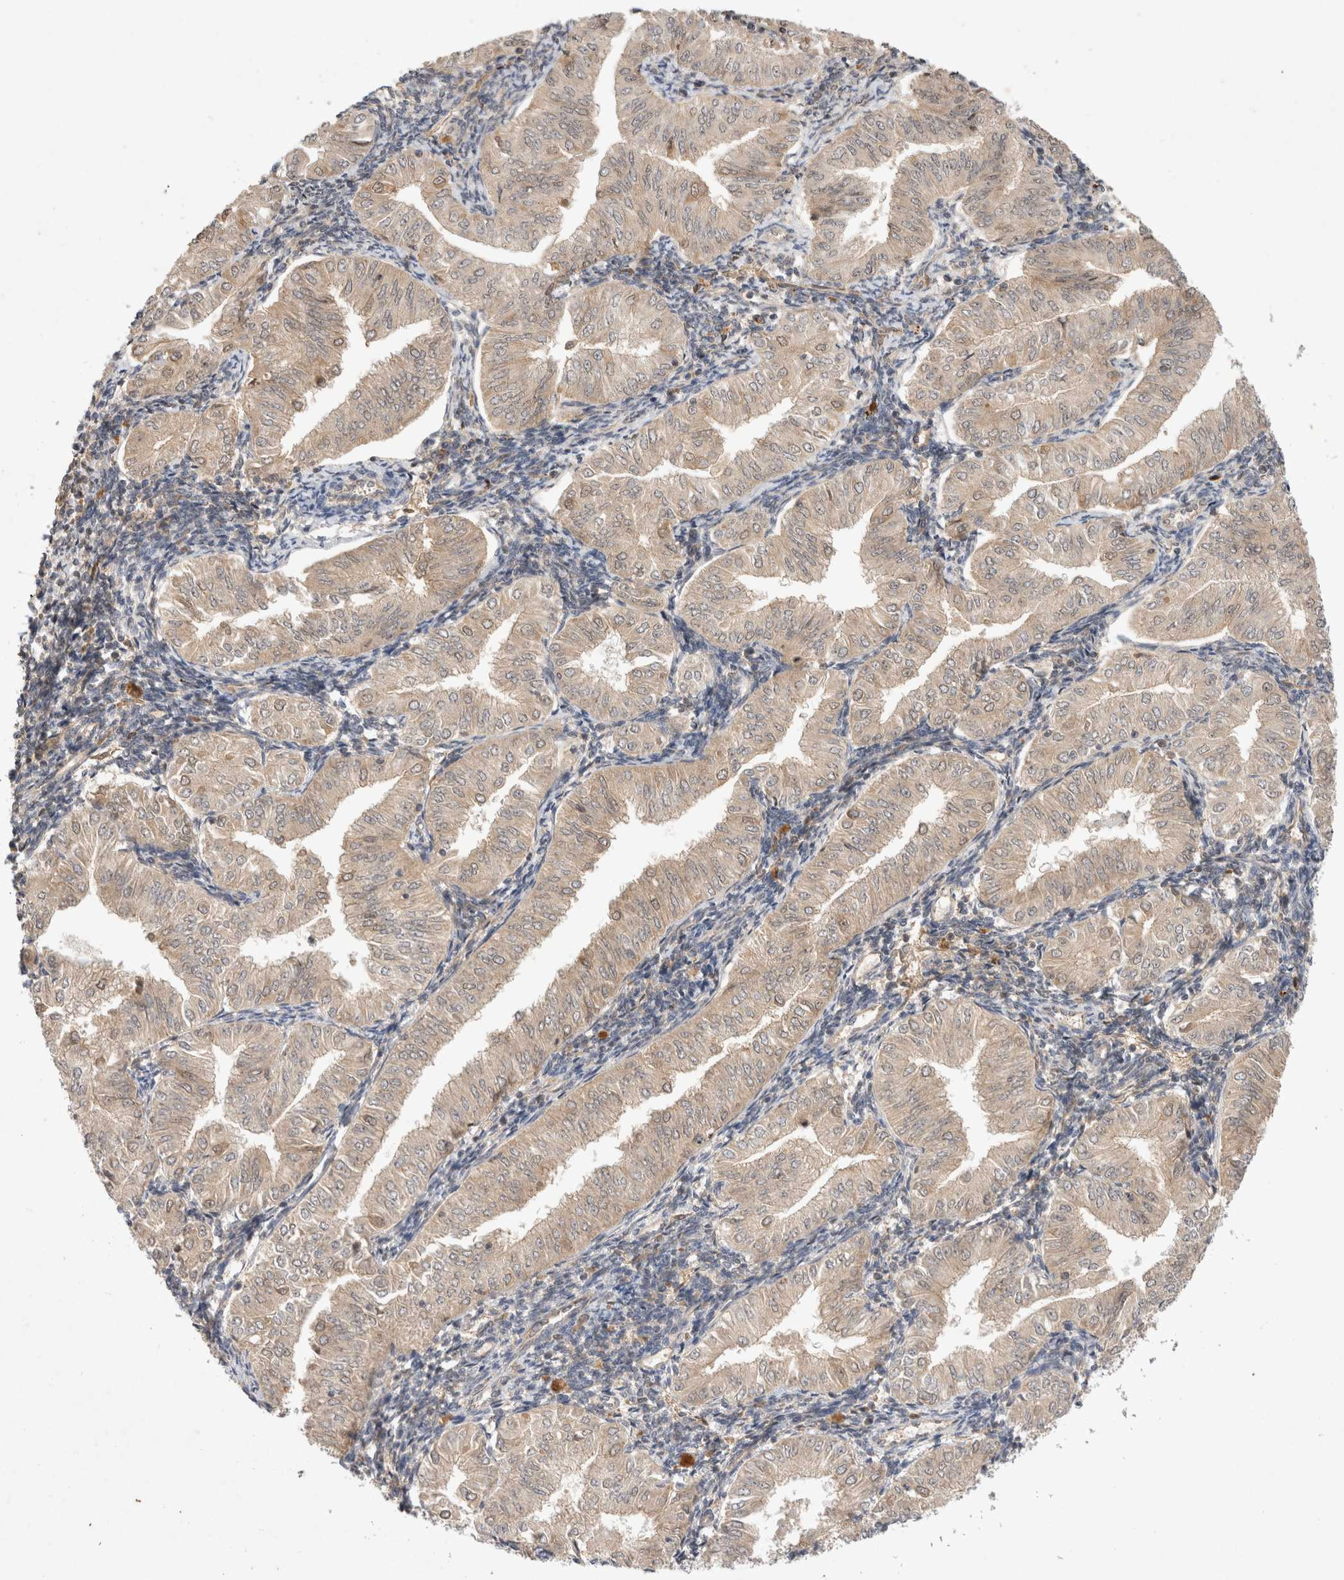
{"staining": {"intensity": "weak", "quantity": ">75%", "location": "cytoplasmic/membranous,nuclear"}, "tissue": "endometrial cancer", "cell_type": "Tumor cells", "image_type": "cancer", "snomed": [{"axis": "morphology", "description": "Normal tissue, NOS"}, {"axis": "morphology", "description": "Adenocarcinoma, NOS"}, {"axis": "topography", "description": "Endometrium"}], "caption": "This micrograph reveals IHC staining of endometrial cancer, with low weak cytoplasmic/membranous and nuclear expression in approximately >75% of tumor cells.", "gene": "YES1", "patient": {"sex": "female", "age": 53}}